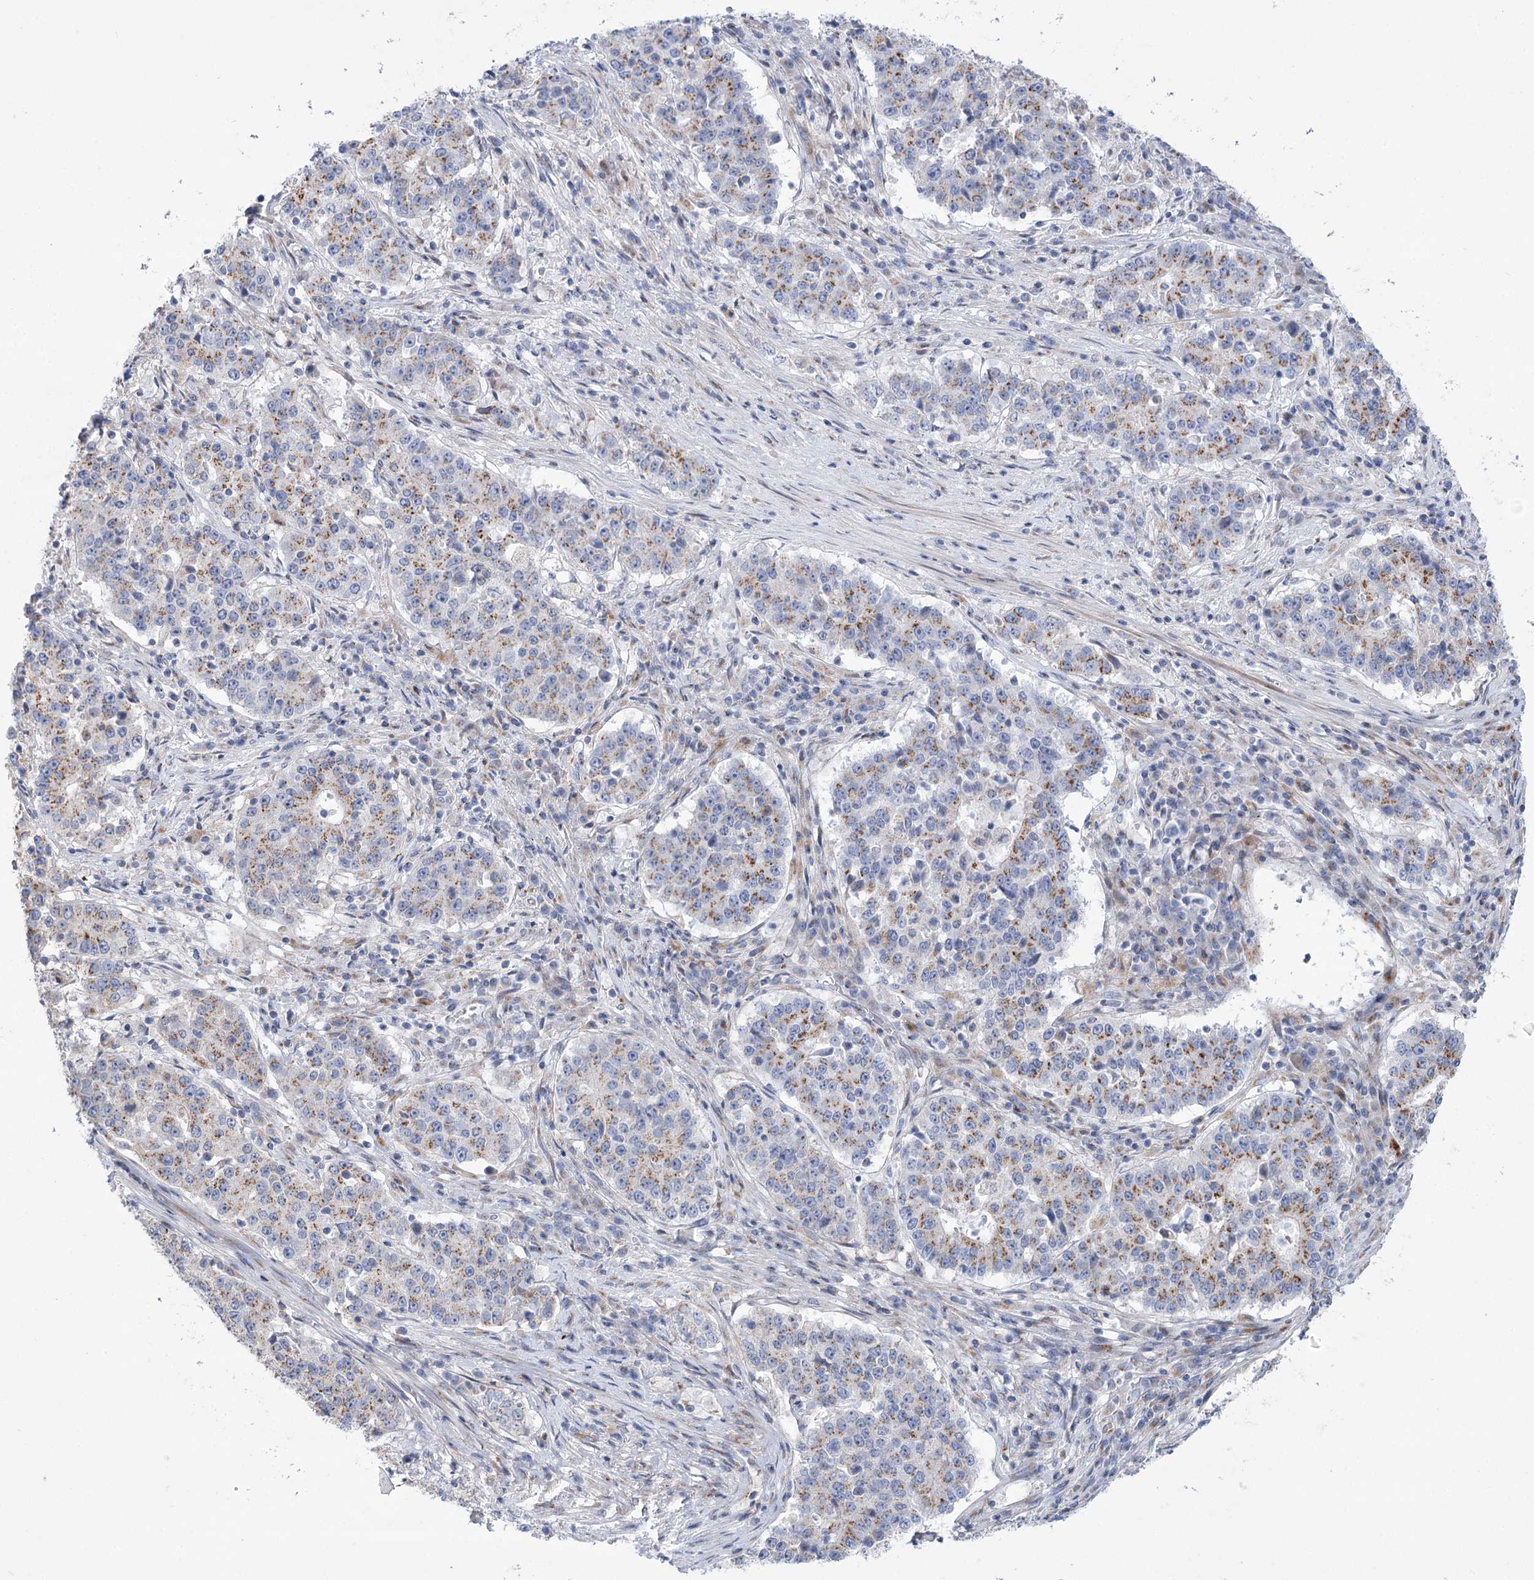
{"staining": {"intensity": "moderate", "quantity": ">75%", "location": "cytoplasmic/membranous"}, "tissue": "stomach cancer", "cell_type": "Tumor cells", "image_type": "cancer", "snomed": [{"axis": "morphology", "description": "Adenocarcinoma, NOS"}, {"axis": "topography", "description": "Stomach"}], "caption": "IHC of adenocarcinoma (stomach) displays medium levels of moderate cytoplasmic/membranous positivity in about >75% of tumor cells. (DAB (3,3'-diaminobenzidine) = brown stain, brightfield microscopy at high magnification).", "gene": "NME7", "patient": {"sex": "male", "age": 59}}